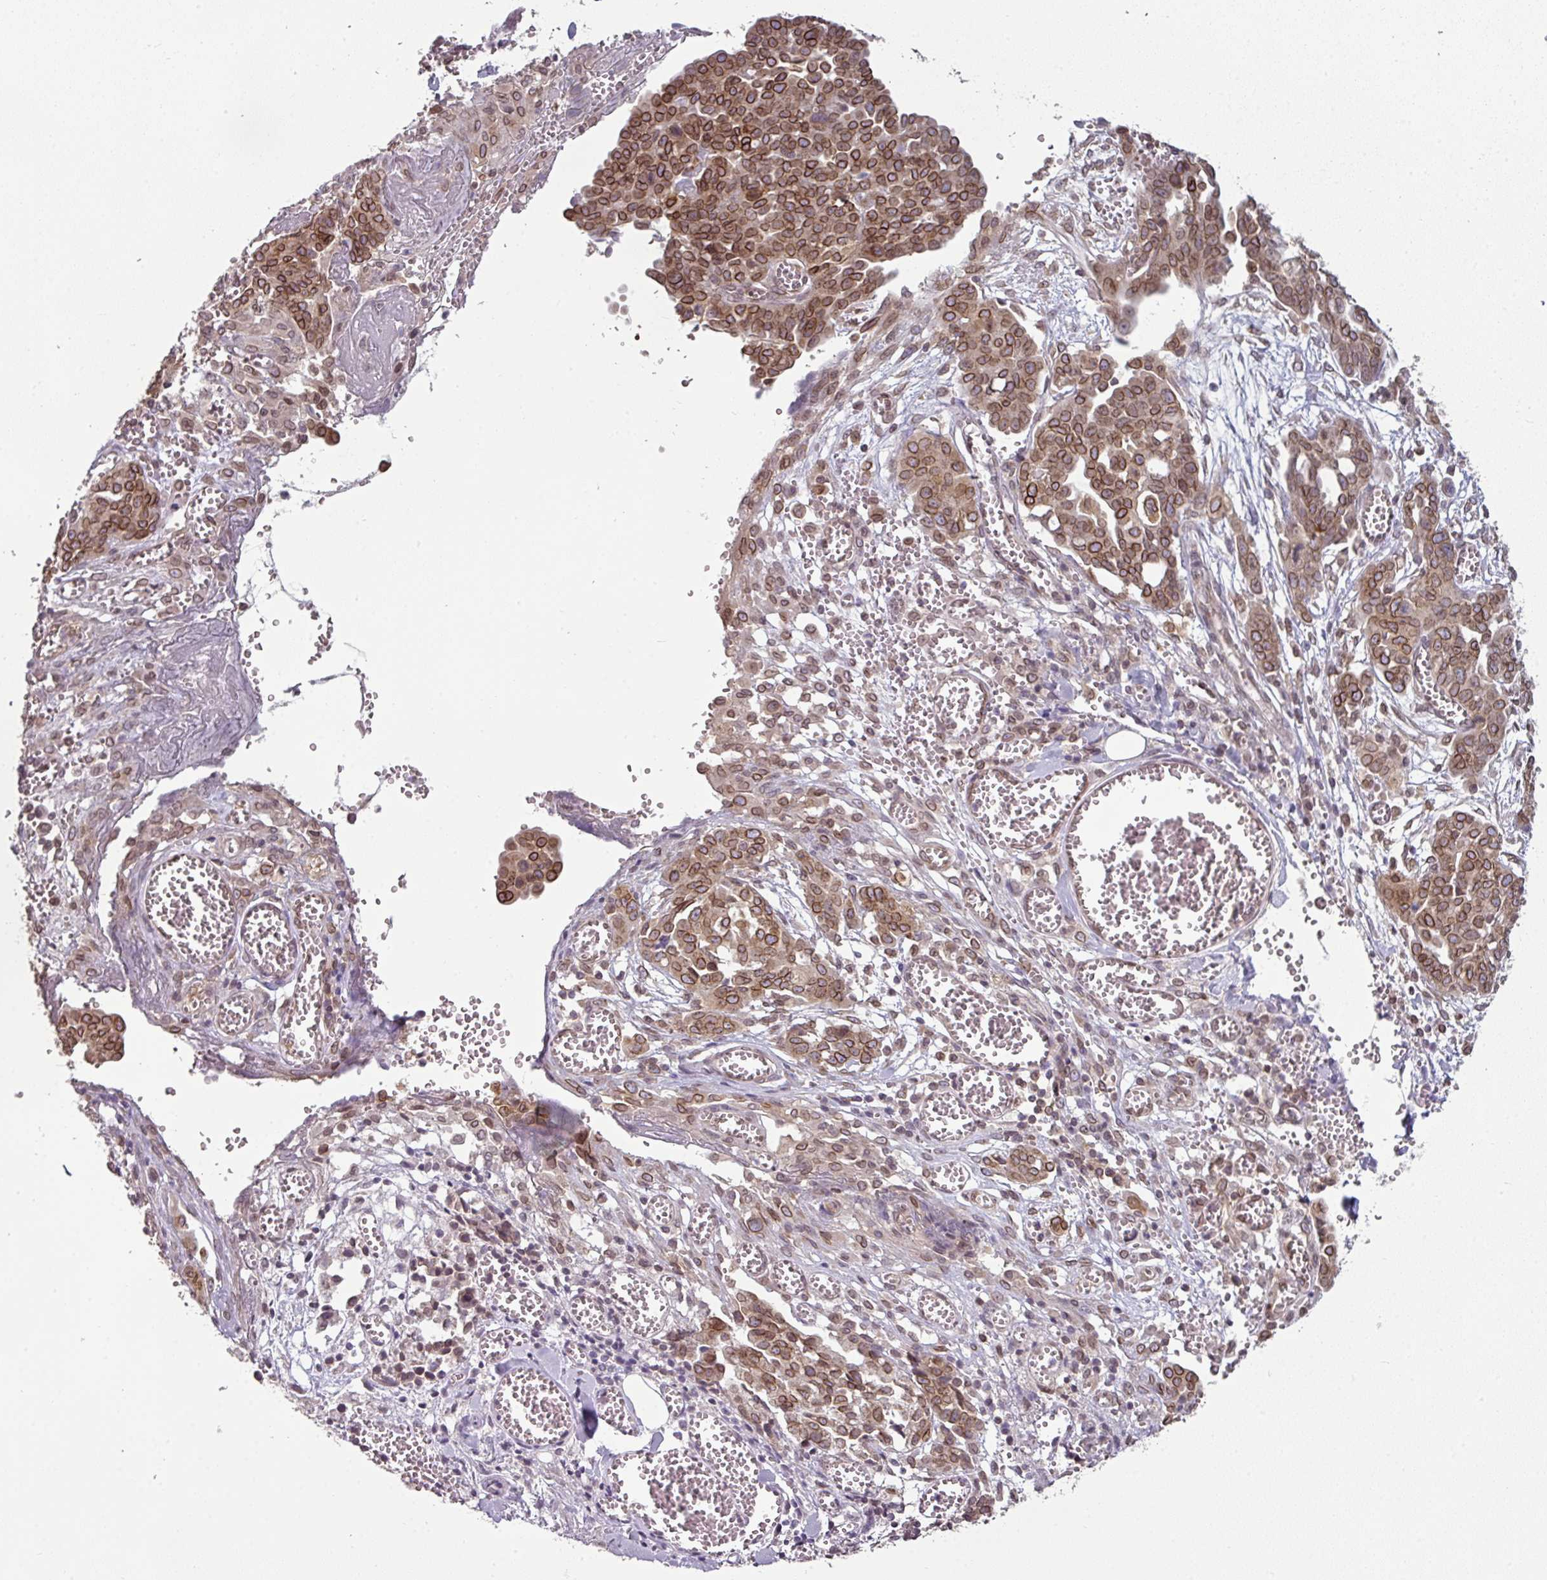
{"staining": {"intensity": "strong", "quantity": ">75%", "location": "cytoplasmic/membranous,nuclear"}, "tissue": "ovarian cancer", "cell_type": "Tumor cells", "image_type": "cancer", "snomed": [{"axis": "morphology", "description": "Cystadenocarcinoma, serous, NOS"}, {"axis": "topography", "description": "Soft tissue"}, {"axis": "topography", "description": "Ovary"}], "caption": "Brown immunohistochemical staining in ovarian cancer demonstrates strong cytoplasmic/membranous and nuclear positivity in approximately >75% of tumor cells. (DAB (3,3'-diaminobenzidine) = brown stain, brightfield microscopy at high magnification).", "gene": "RANGAP1", "patient": {"sex": "female", "age": 57}}